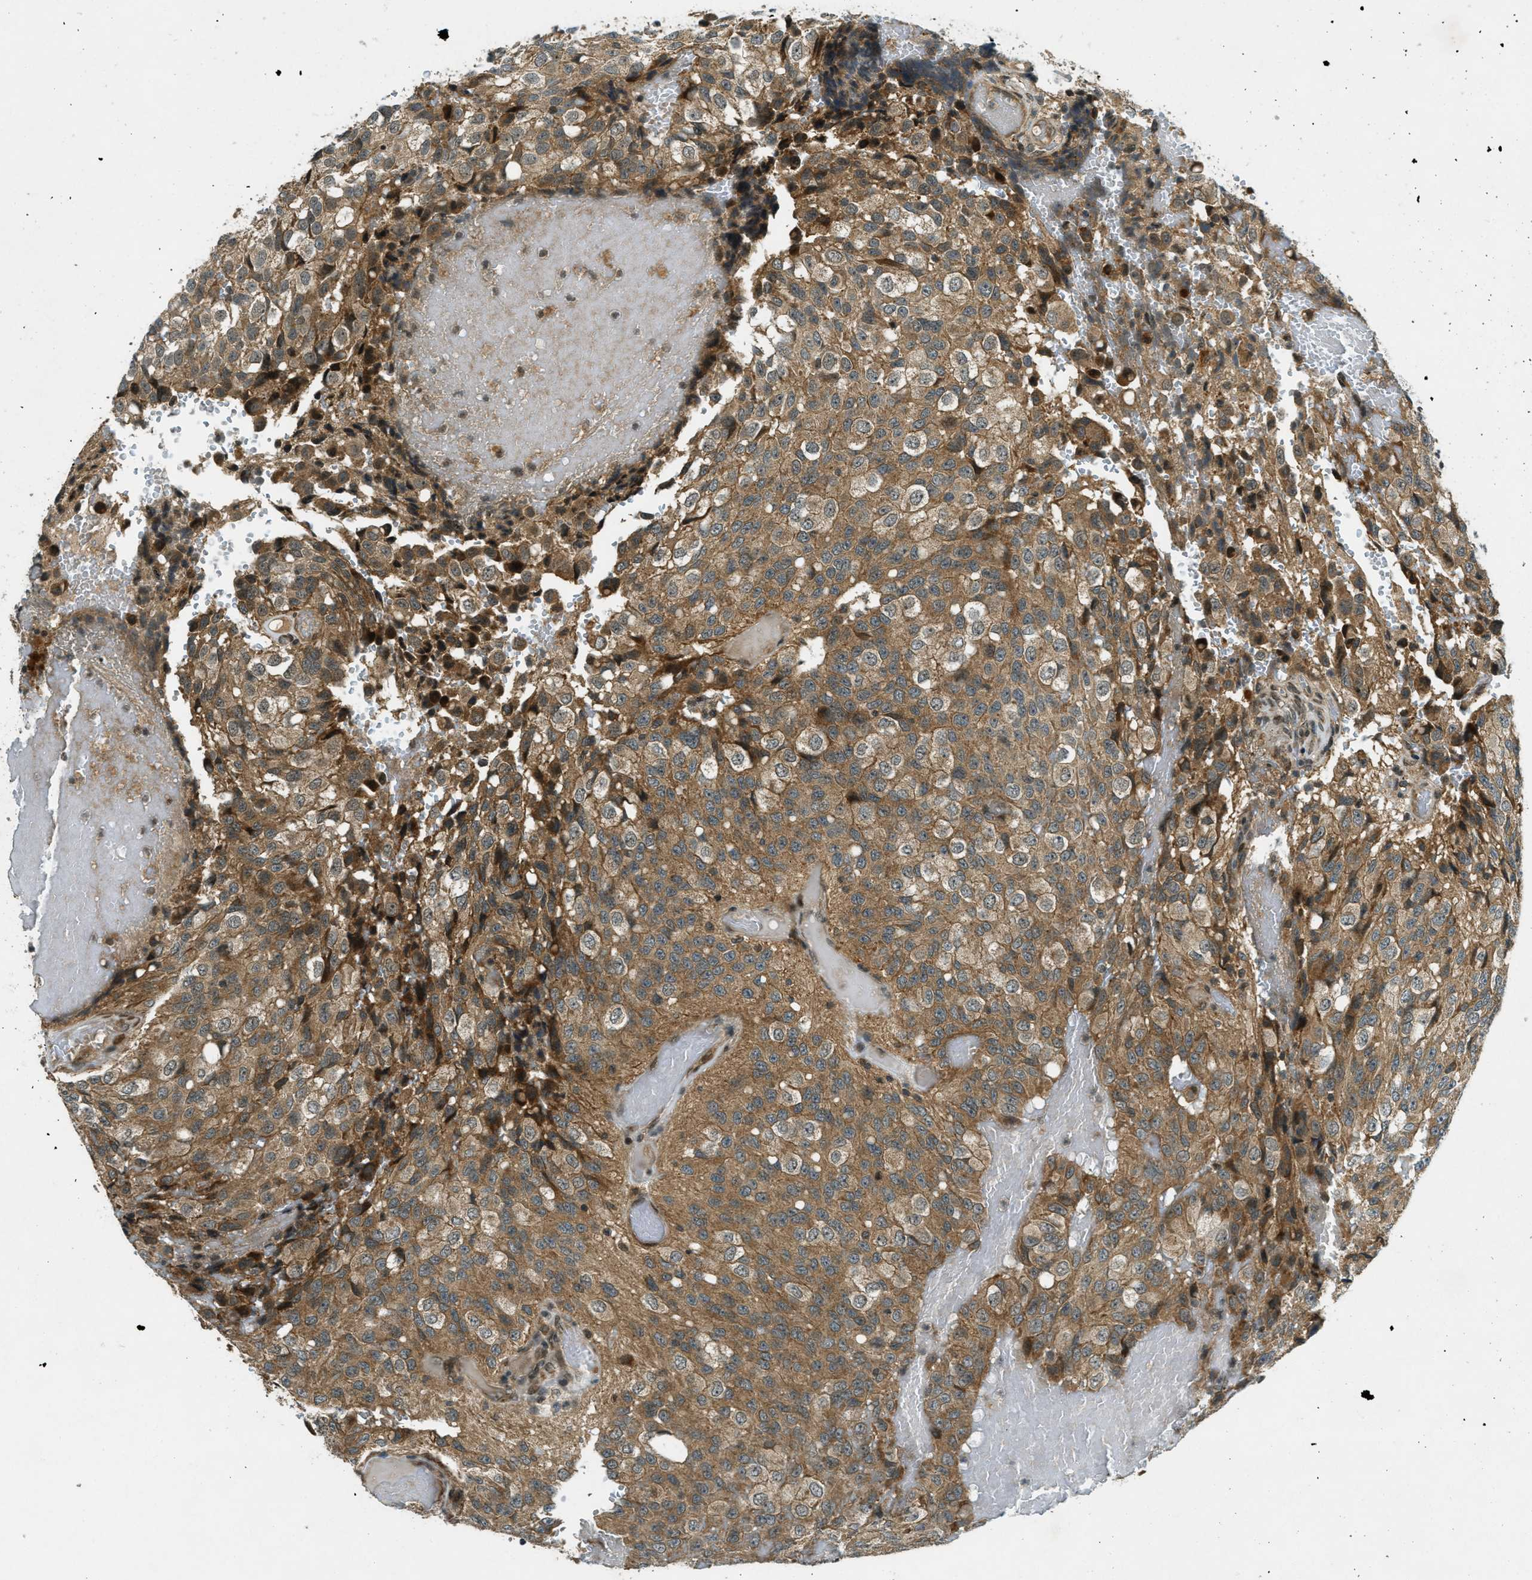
{"staining": {"intensity": "moderate", "quantity": ">75%", "location": "cytoplasmic/membranous"}, "tissue": "glioma", "cell_type": "Tumor cells", "image_type": "cancer", "snomed": [{"axis": "morphology", "description": "Glioma, malignant, High grade"}, {"axis": "topography", "description": "Brain"}], "caption": "A brown stain labels moderate cytoplasmic/membranous staining of a protein in glioma tumor cells. (Brightfield microscopy of DAB IHC at high magnification).", "gene": "EIF2AK3", "patient": {"sex": "male", "age": 32}}